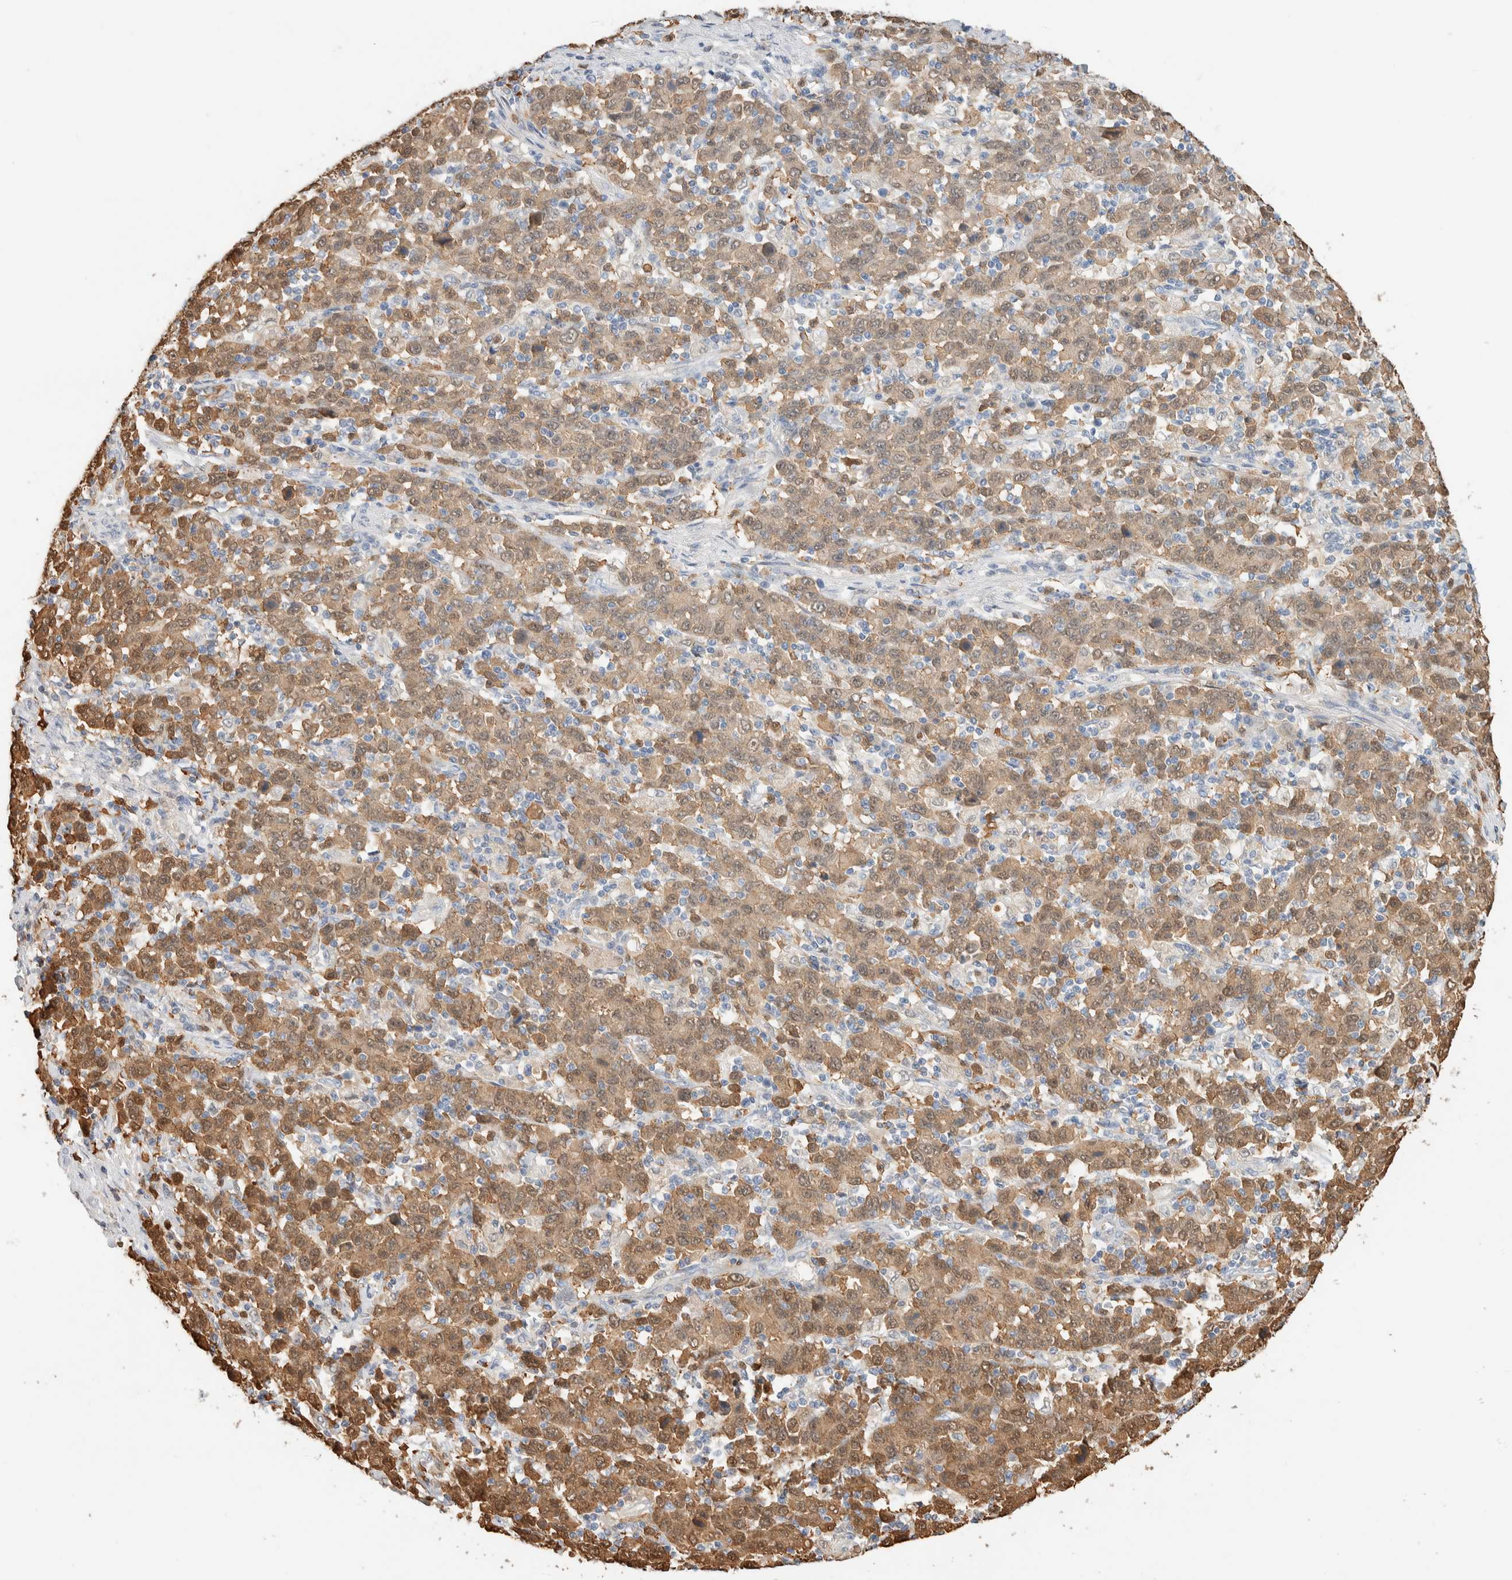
{"staining": {"intensity": "weak", "quantity": ">75%", "location": "cytoplasmic/membranous,nuclear"}, "tissue": "stomach cancer", "cell_type": "Tumor cells", "image_type": "cancer", "snomed": [{"axis": "morphology", "description": "Adenocarcinoma, NOS"}, {"axis": "topography", "description": "Stomach, upper"}], "caption": "Protein staining reveals weak cytoplasmic/membranous and nuclear positivity in approximately >75% of tumor cells in stomach cancer.", "gene": "SETD4", "patient": {"sex": "male", "age": 69}}